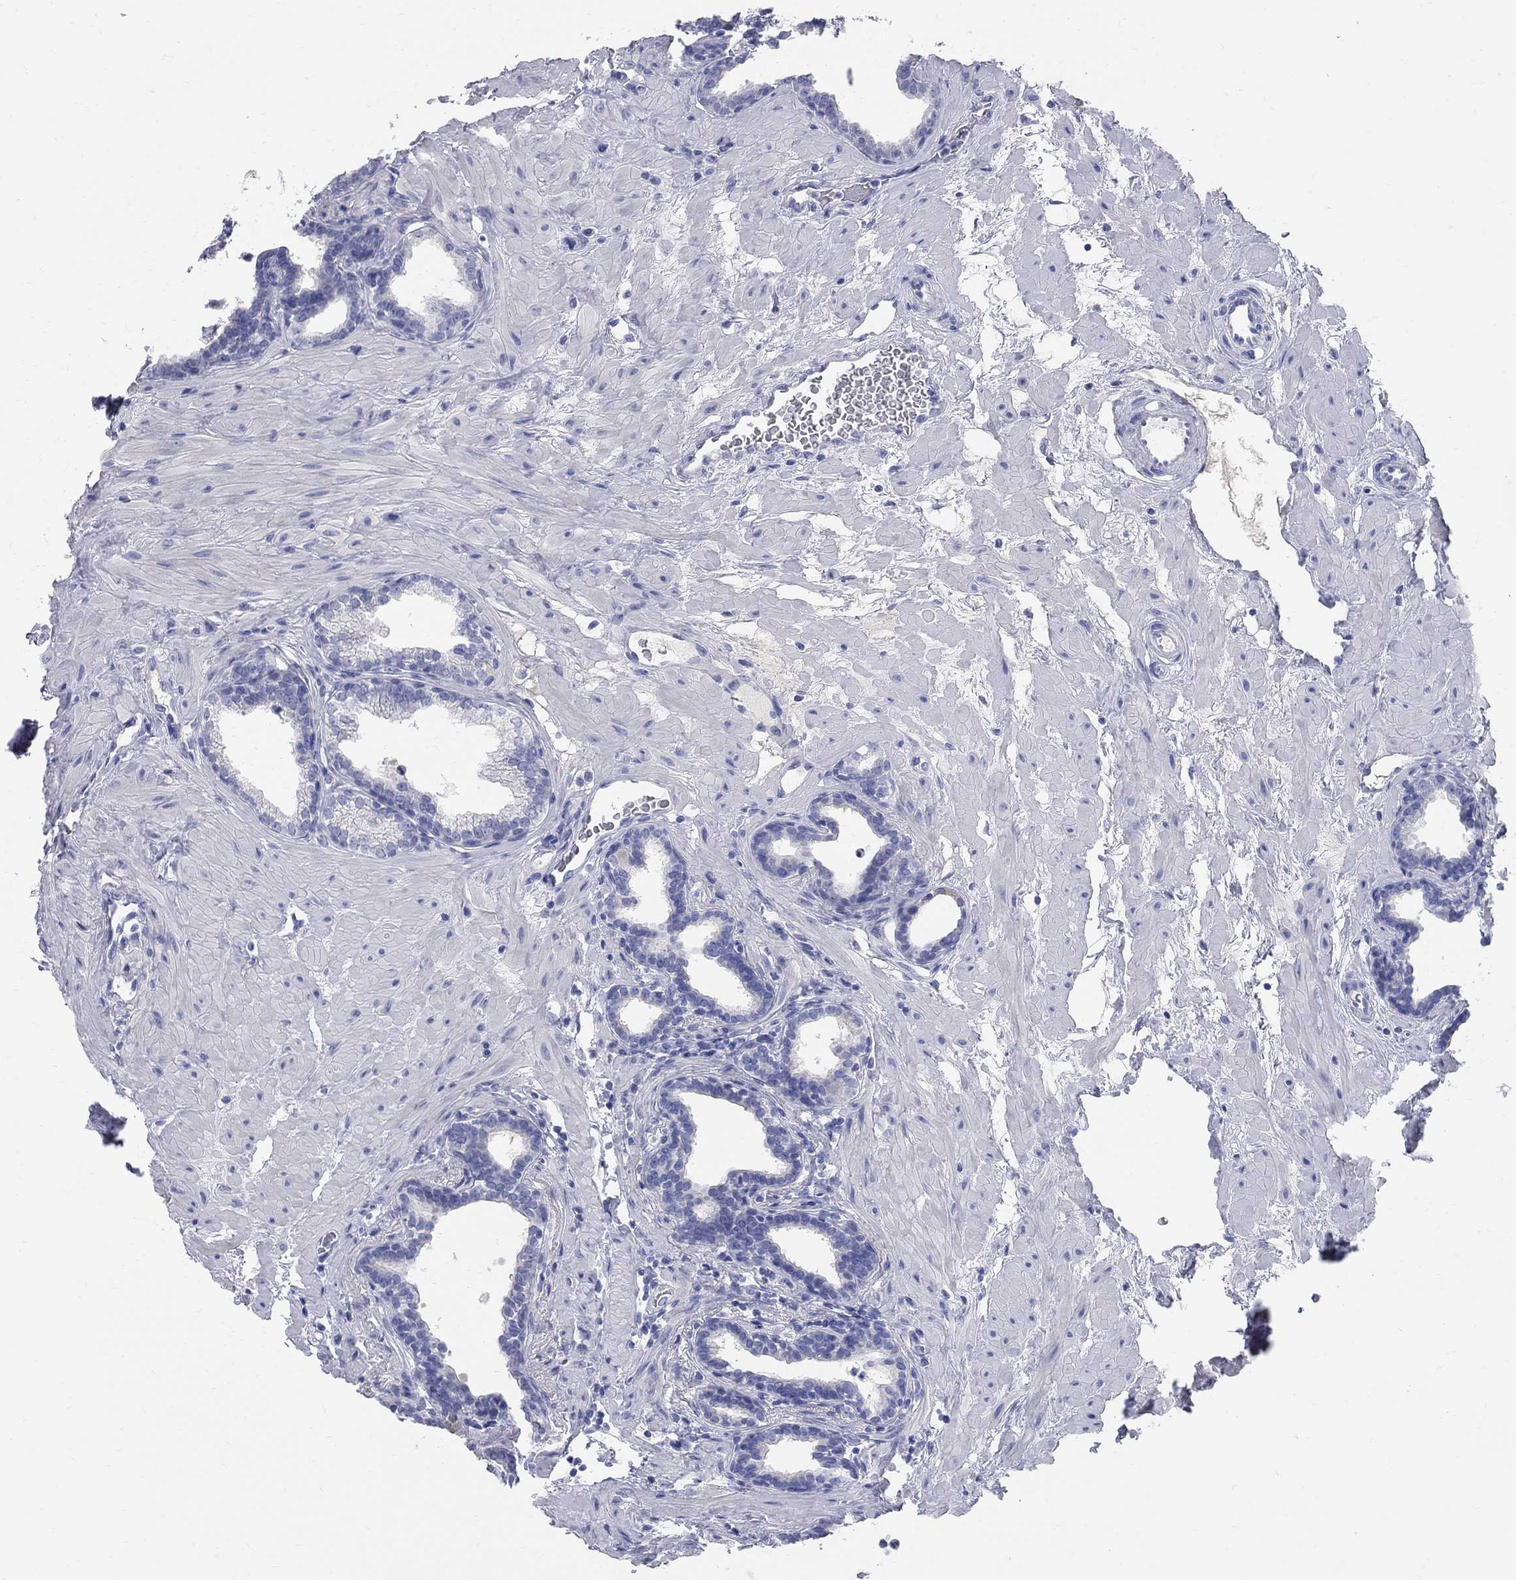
{"staining": {"intensity": "negative", "quantity": "none", "location": "none"}, "tissue": "prostate", "cell_type": "Glandular cells", "image_type": "normal", "snomed": [{"axis": "morphology", "description": "Normal tissue, NOS"}, {"axis": "topography", "description": "Prostate"}], "caption": "DAB immunohistochemical staining of unremarkable human prostate reveals no significant positivity in glandular cells.", "gene": "AOX1", "patient": {"sex": "male", "age": 37}}